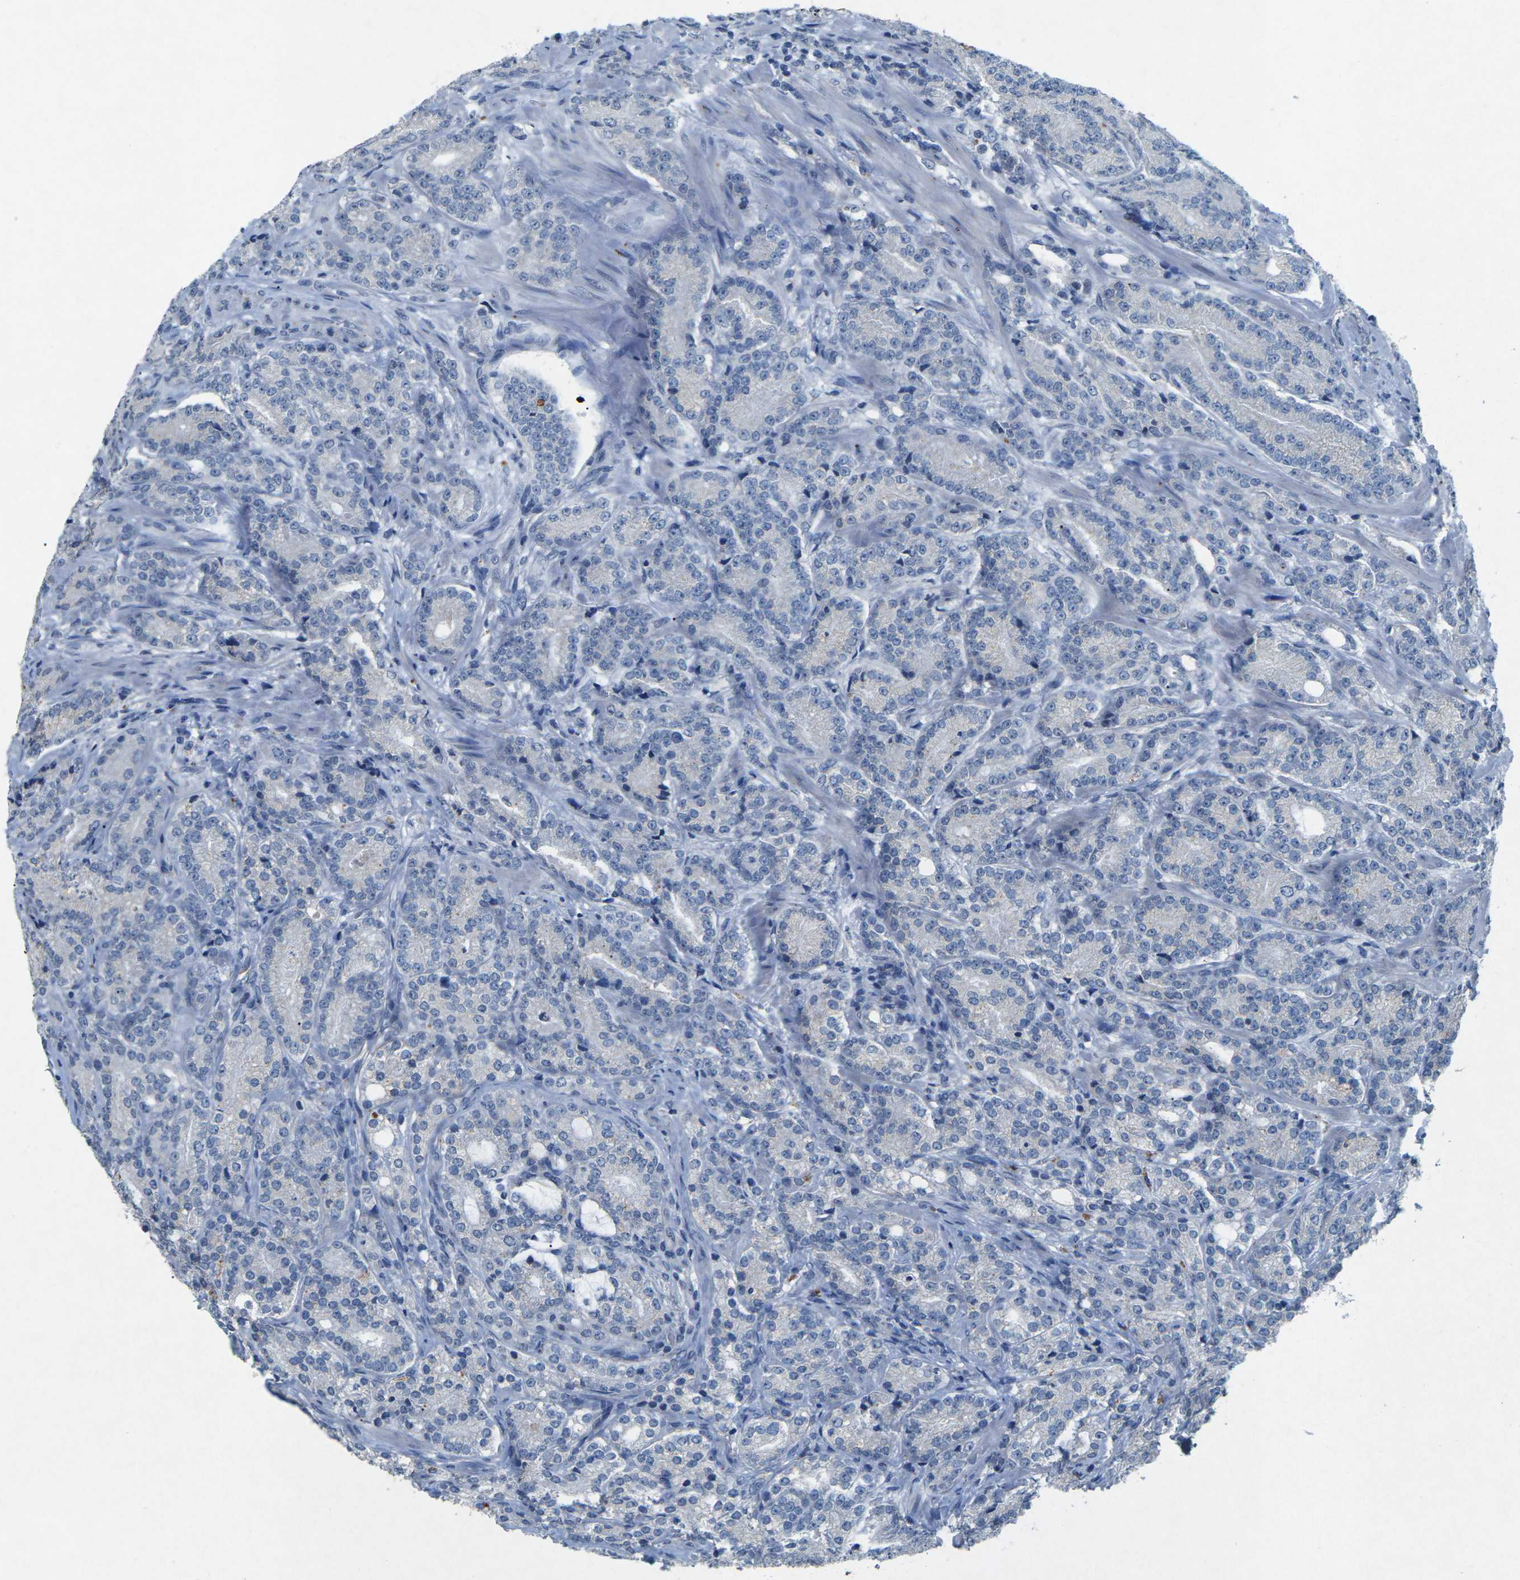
{"staining": {"intensity": "negative", "quantity": "none", "location": "none"}, "tissue": "prostate cancer", "cell_type": "Tumor cells", "image_type": "cancer", "snomed": [{"axis": "morphology", "description": "Adenocarcinoma, High grade"}, {"axis": "topography", "description": "Prostate"}], "caption": "The histopathology image reveals no significant positivity in tumor cells of prostate high-grade adenocarcinoma.", "gene": "PLG", "patient": {"sex": "male", "age": 61}}